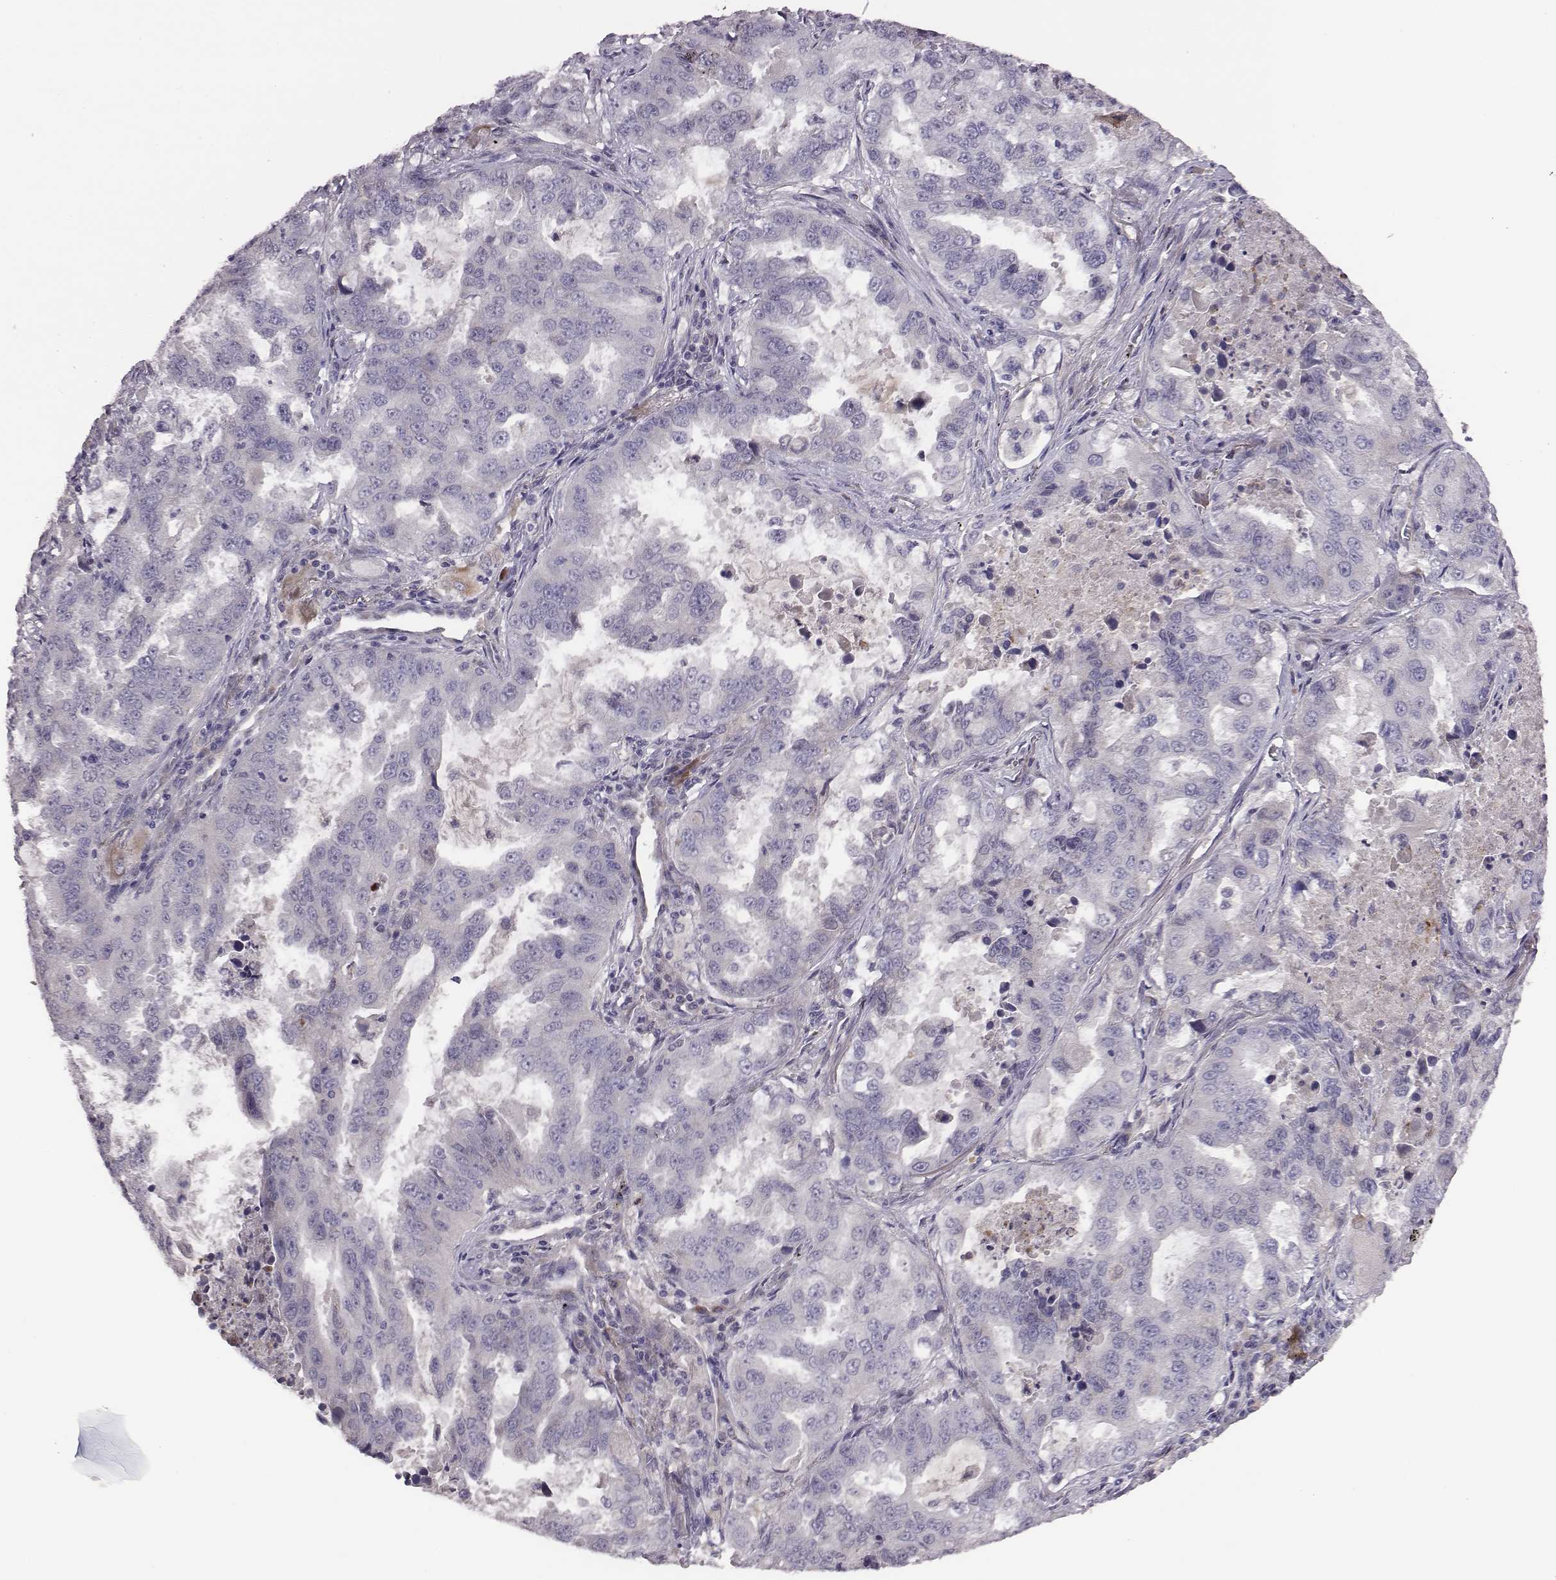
{"staining": {"intensity": "negative", "quantity": "none", "location": "none"}, "tissue": "lung cancer", "cell_type": "Tumor cells", "image_type": "cancer", "snomed": [{"axis": "morphology", "description": "Adenocarcinoma, NOS"}, {"axis": "topography", "description": "Lung"}], "caption": "DAB (3,3'-diaminobenzidine) immunohistochemical staining of human lung cancer (adenocarcinoma) displays no significant staining in tumor cells.", "gene": "KMO", "patient": {"sex": "female", "age": 61}}